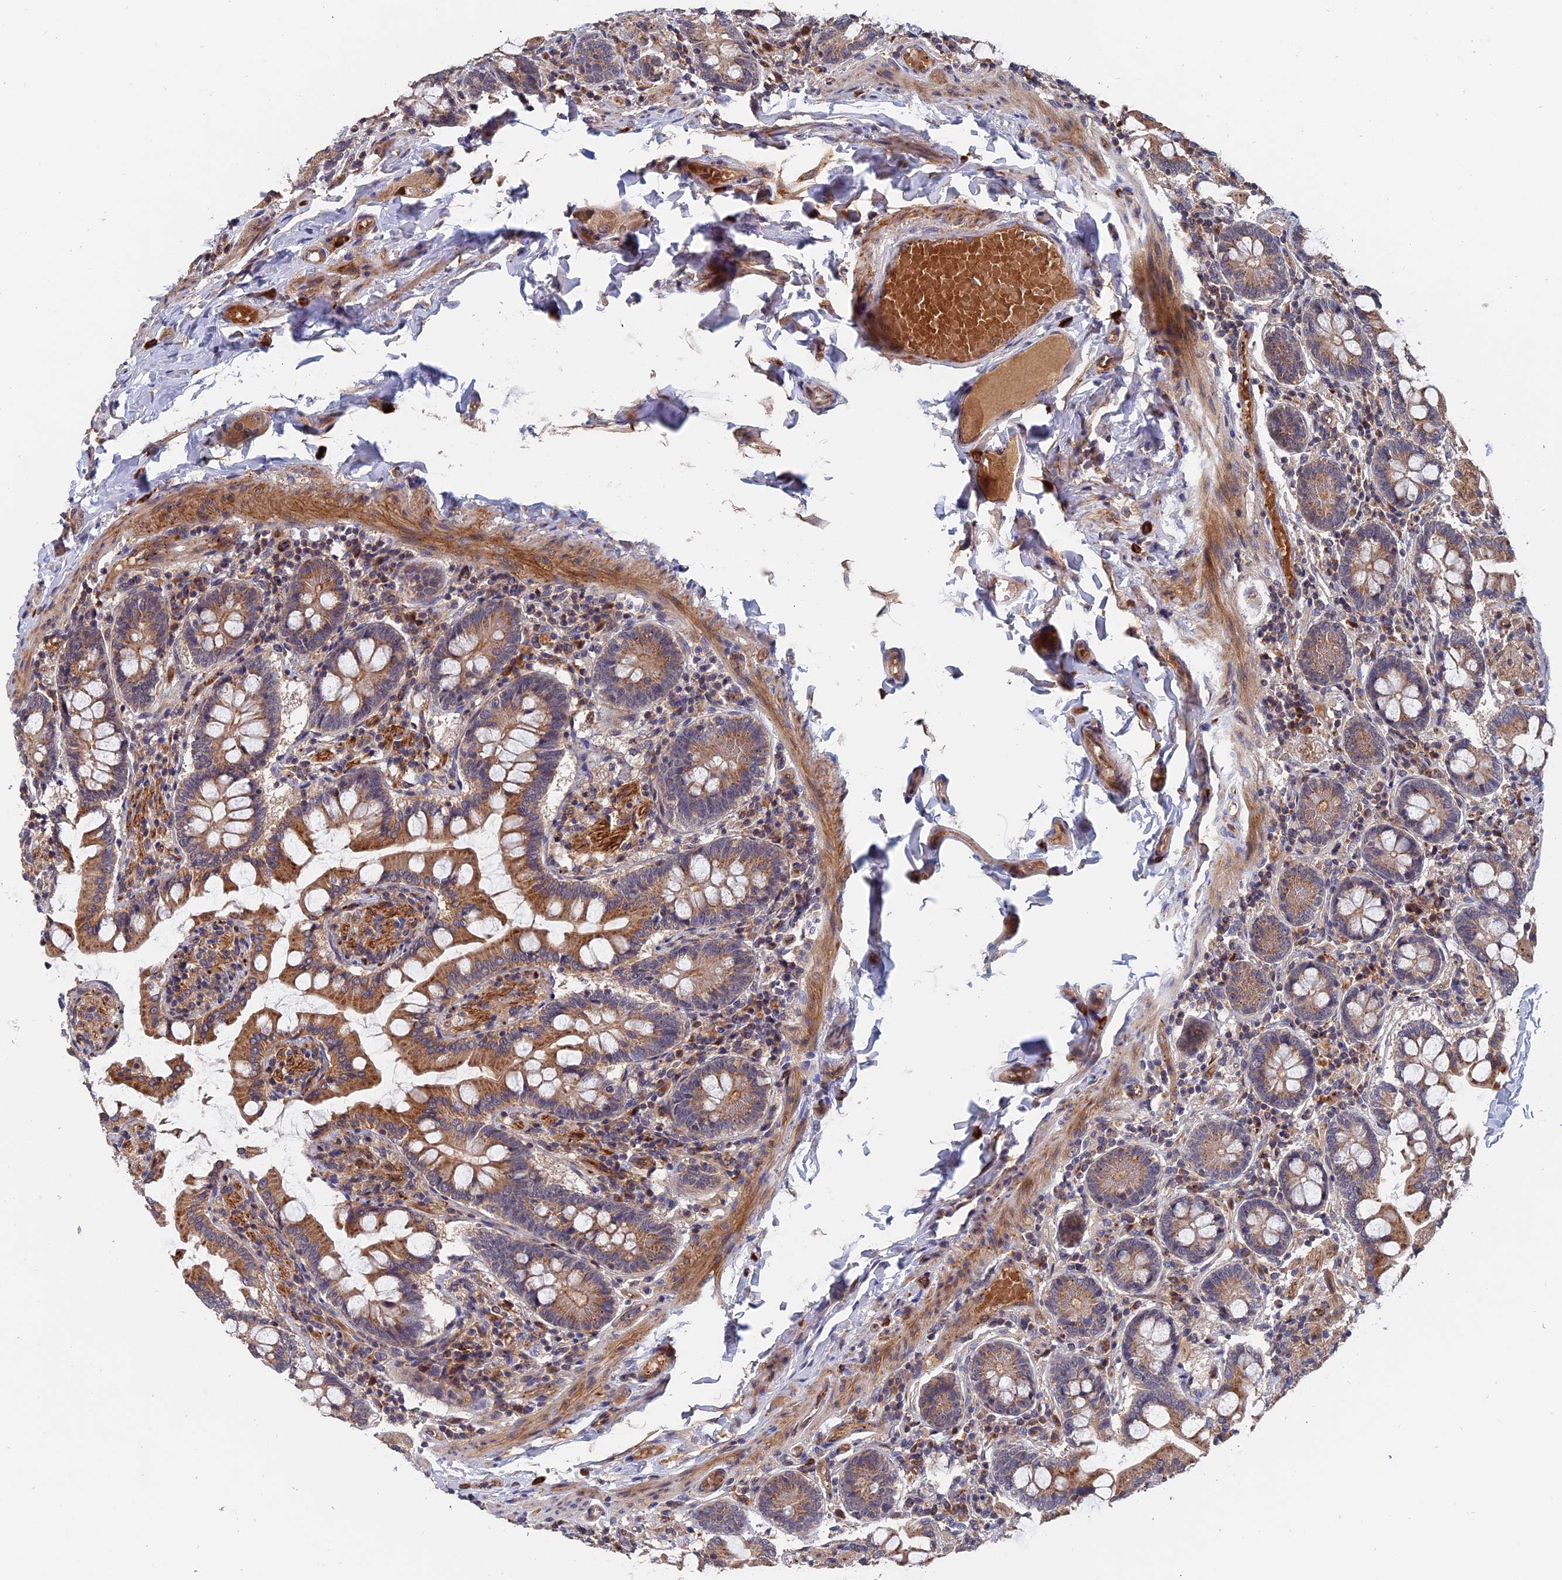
{"staining": {"intensity": "moderate", "quantity": ">75%", "location": "cytoplasmic/membranous"}, "tissue": "small intestine", "cell_type": "Glandular cells", "image_type": "normal", "snomed": [{"axis": "morphology", "description": "Normal tissue, NOS"}, {"axis": "topography", "description": "Small intestine"}], "caption": "IHC (DAB) staining of benign human small intestine shows moderate cytoplasmic/membranous protein staining in about >75% of glandular cells.", "gene": "TRAPPC2L", "patient": {"sex": "male", "age": 41}}